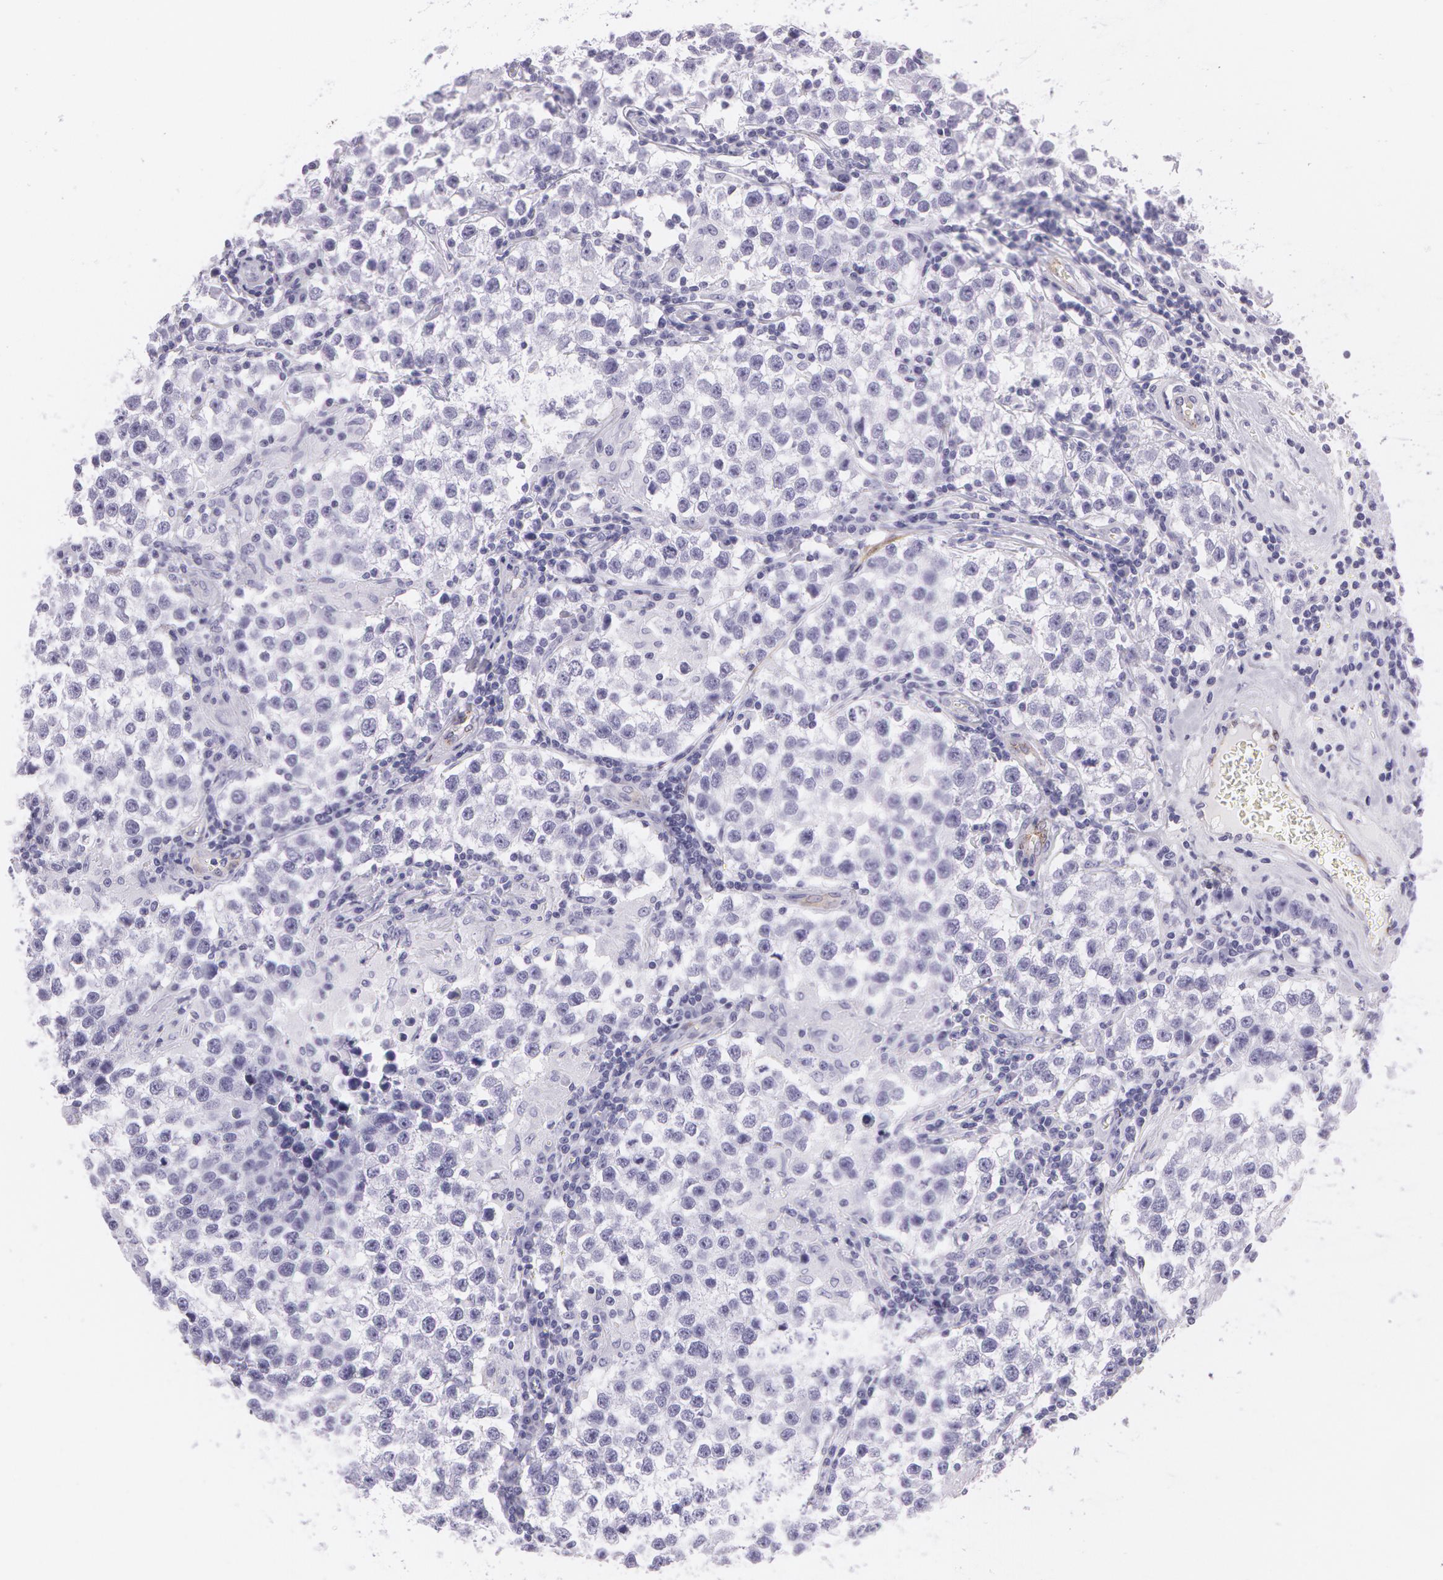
{"staining": {"intensity": "negative", "quantity": "none", "location": "none"}, "tissue": "testis cancer", "cell_type": "Tumor cells", "image_type": "cancer", "snomed": [{"axis": "morphology", "description": "Seminoma, NOS"}, {"axis": "topography", "description": "Testis"}], "caption": "Immunohistochemistry micrograph of testis seminoma stained for a protein (brown), which demonstrates no staining in tumor cells.", "gene": "SNCG", "patient": {"sex": "male", "age": 36}}